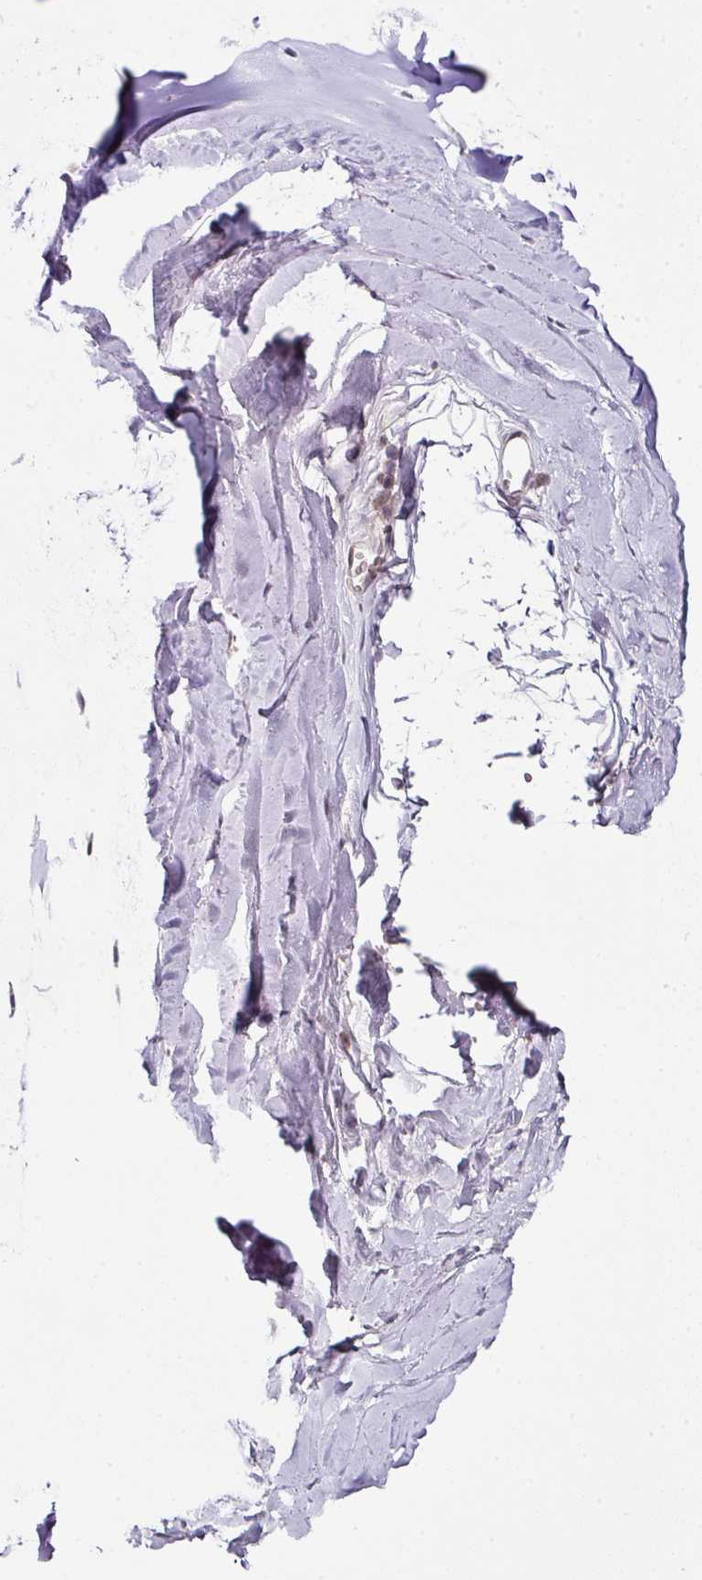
{"staining": {"intensity": "negative", "quantity": "none", "location": "none"}, "tissue": "adipose tissue", "cell_type": "Adipocytes", "image_type": "normal", "snomed": [{"axis": "morphology", "description": "Normal tissue, NOS"}, {"axis": "topography", "description": "Cartilage tissue"}, {"axis": "topography", "description": "Bronchus"}, {"axis": "topography", "description": "Peripheral nerve tissue"}], "caption": "High magnification brightfield microscopy of unremarkable adipose tissue stained with DAB (3,3'-diaminobenzidine) (brown) and counterstained with hematoxylin (blue): adipocytes show no significant staining. (Brightfield microscopy of DAB (3,3'-diaminobenzidine) immunohistochemistry (IHC) at high magnification).", "gene": "DERPC", "patient": {"sex": "female", "age": 59}}